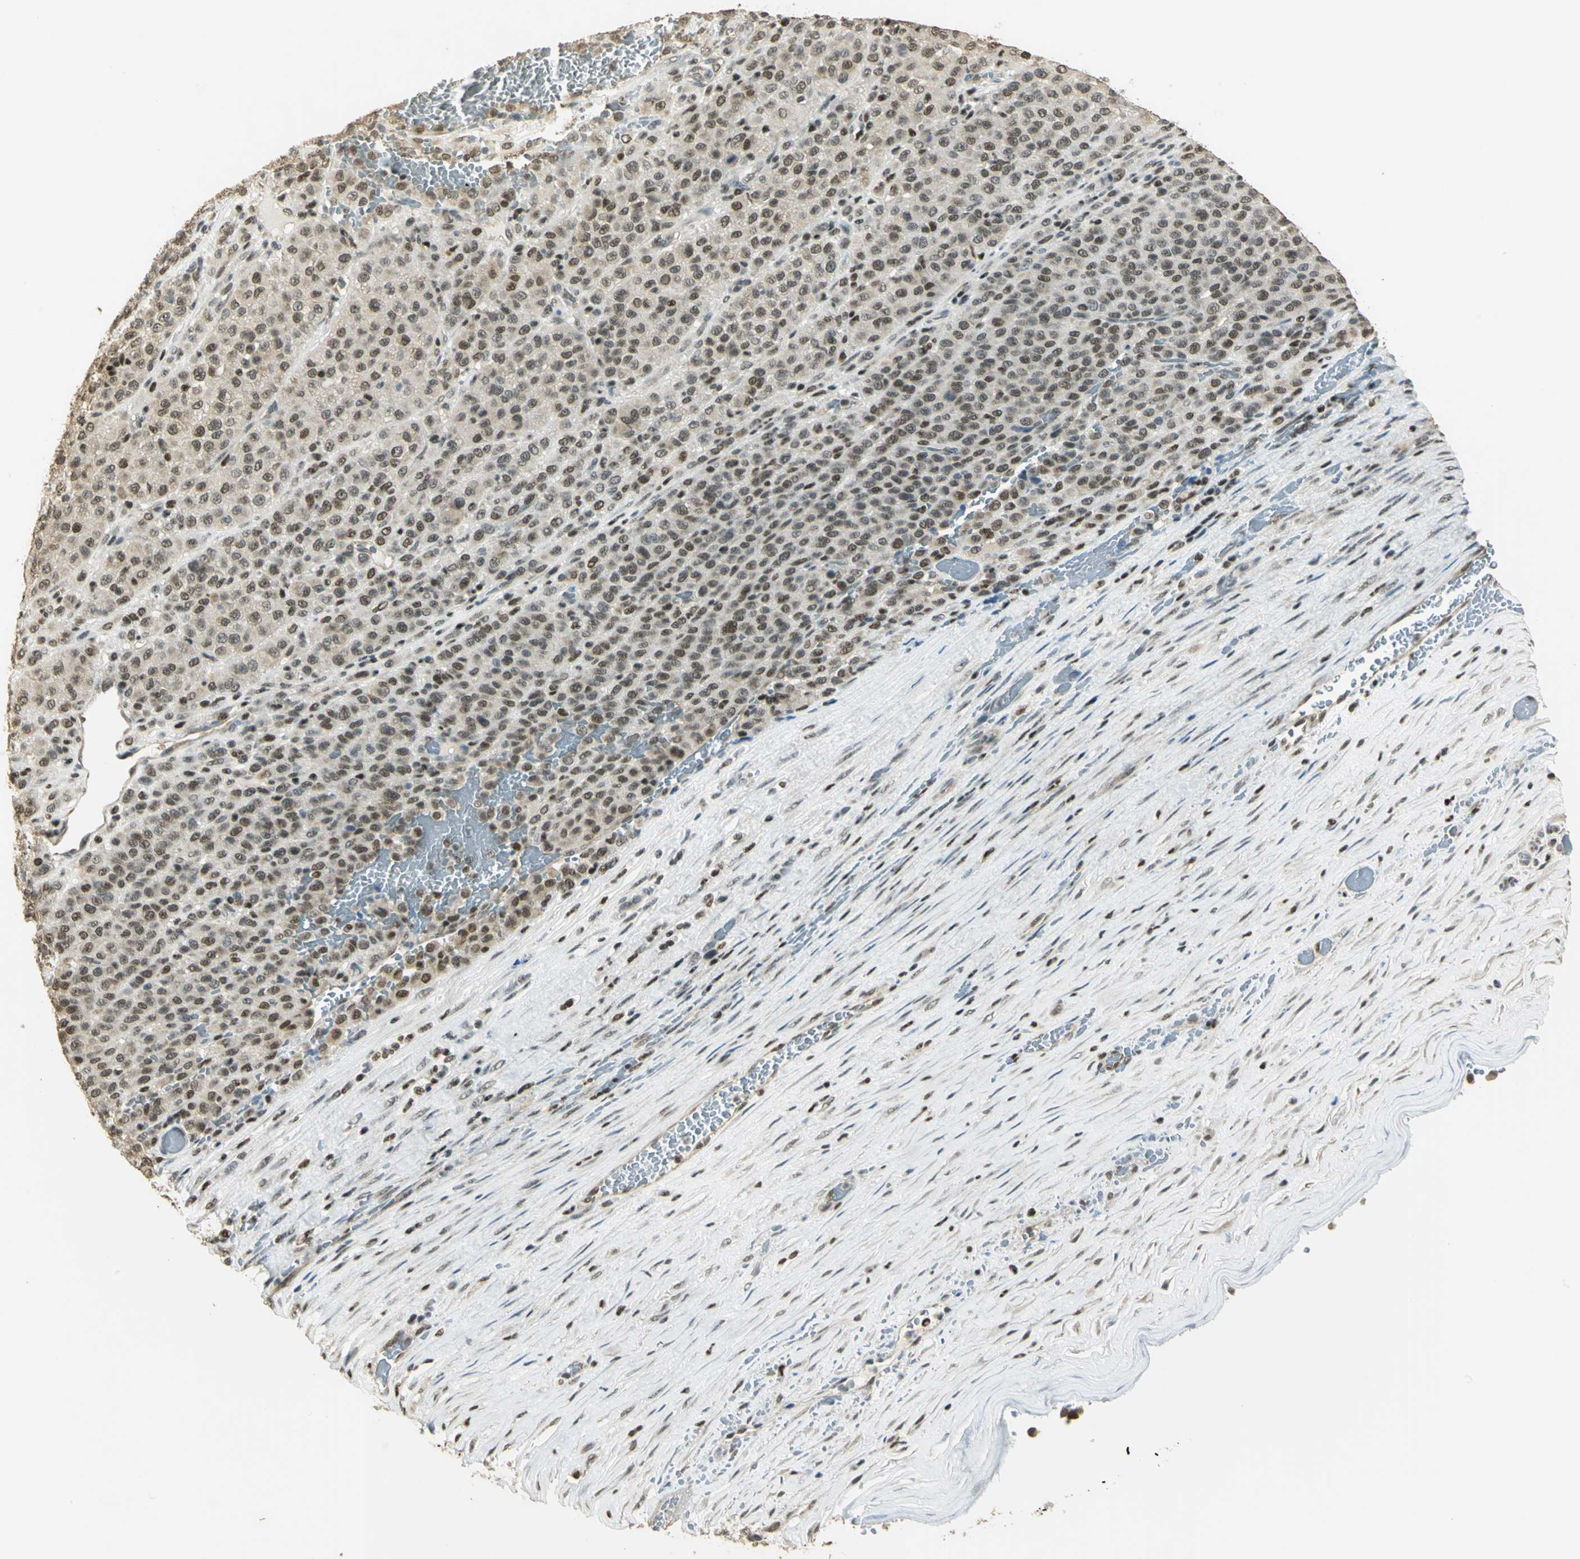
{"staining": {"intensity": "weak", "quantity": ">75%", "location": "nuclear"}, "tissue": "melanoma", "cell_type": "Tumor cells", "image_type": "cancer", "snomed": [{"axis": "morphology", "description": "Malignant melanoma, Metastatic site"}, {"axis": "topography", "description": "Pancreas"}], "caption": "The photomicrograph shows immunohistochemical staining of melanoma. There is weak nuclear expression is seen in about >75% of tumor cells. (DAB (3,3'-diaminobenzidine) = brown stain, brightfield microscopy at high magnification).", "gene": "ELF1", "patient": {"sex": "female", "age": 30}}